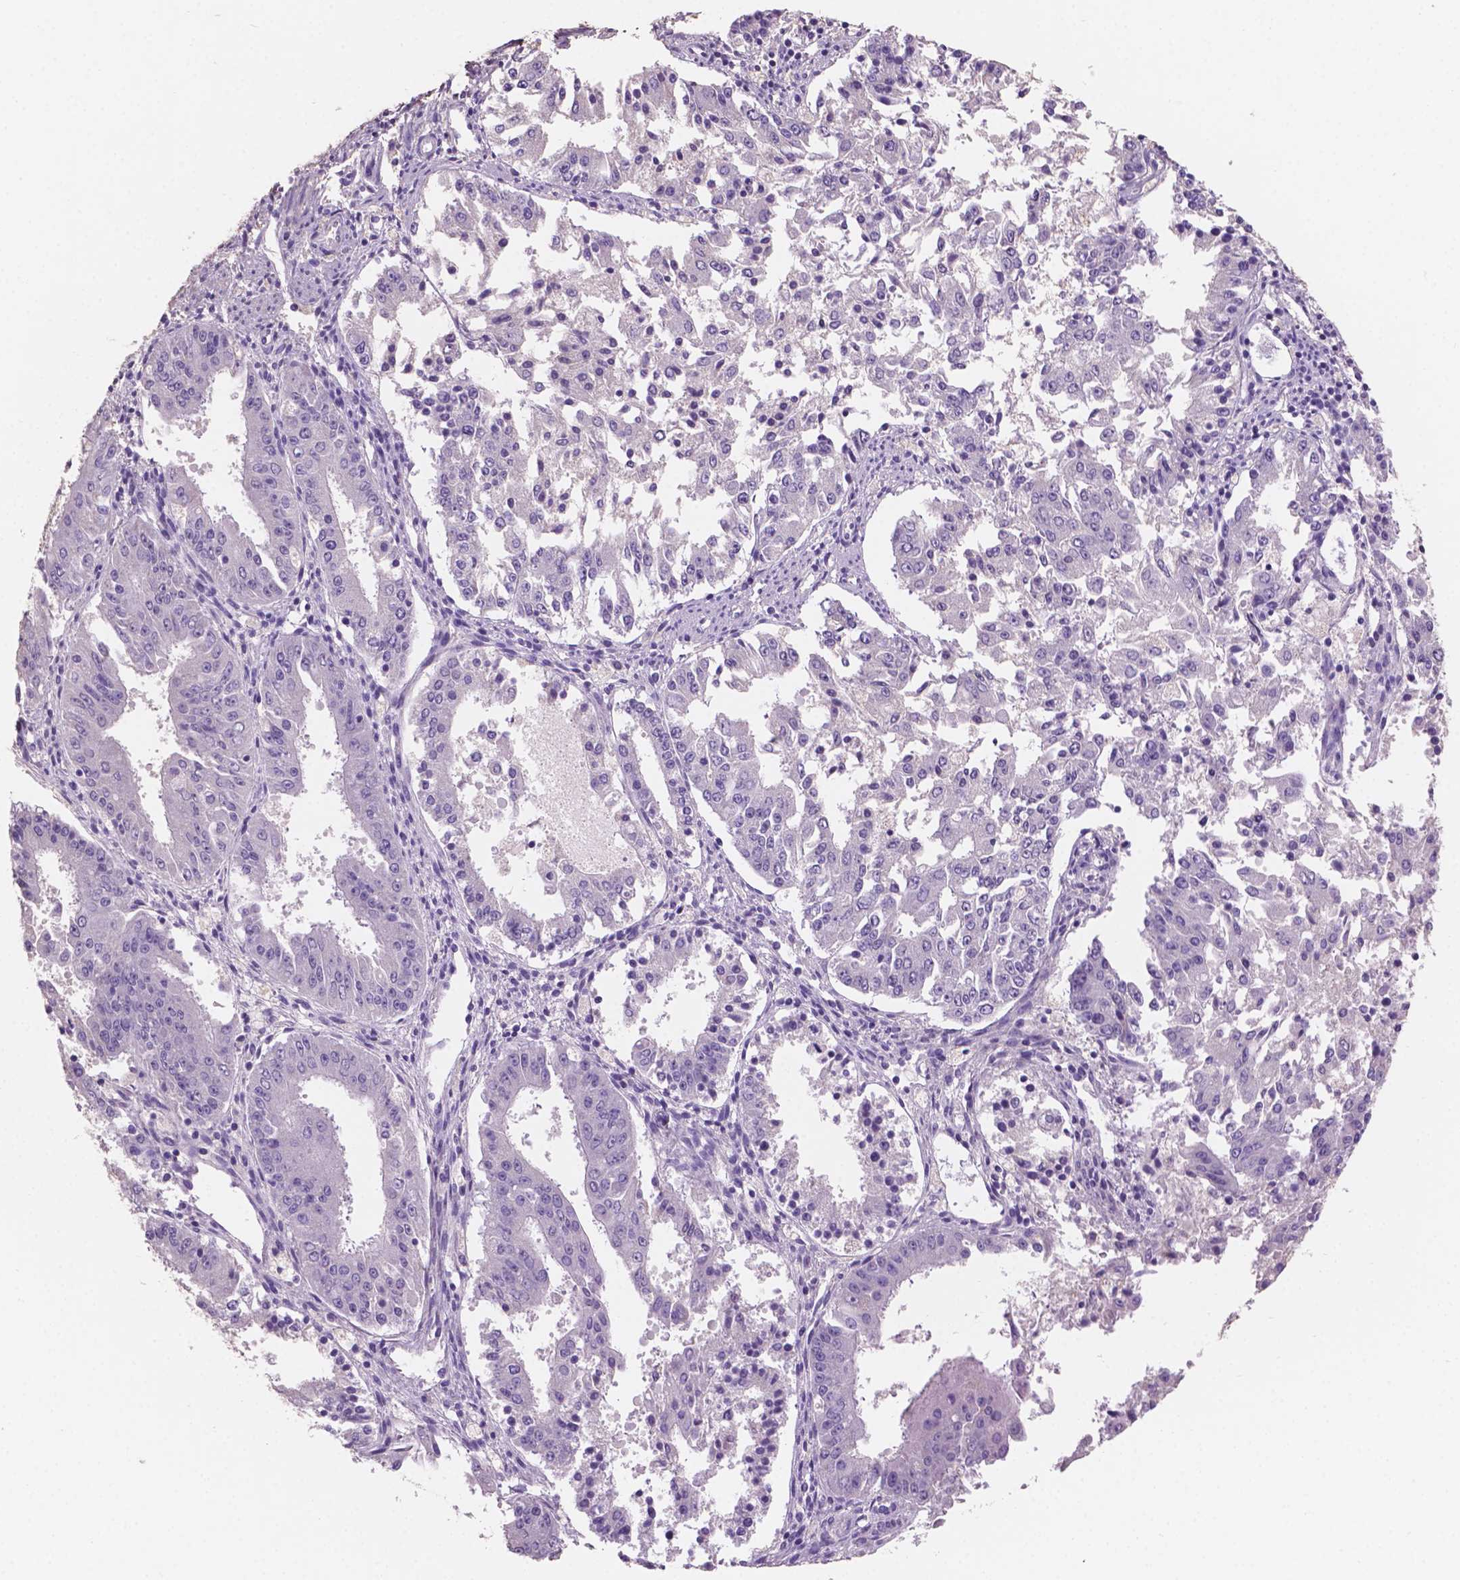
{"staining": {"intensity": "negative", "quantity": "none", "location": "none"}, "tissue": "ovarian cancer", "cell_type": "Tumor cells", "image_type": "cancer", "snomed": [{"axis": "morphology", "description": "Carcinoma, endometroid"}, {"axis": "topography", "description": "Ovary"}], "caption": "This is an immunohistochemistry micrograph of human ovarian endometroid carcinoma. There is no positivity in tumor cells.", "gene": "SBSN", "patient": {"sex": "female", "age": 42}}